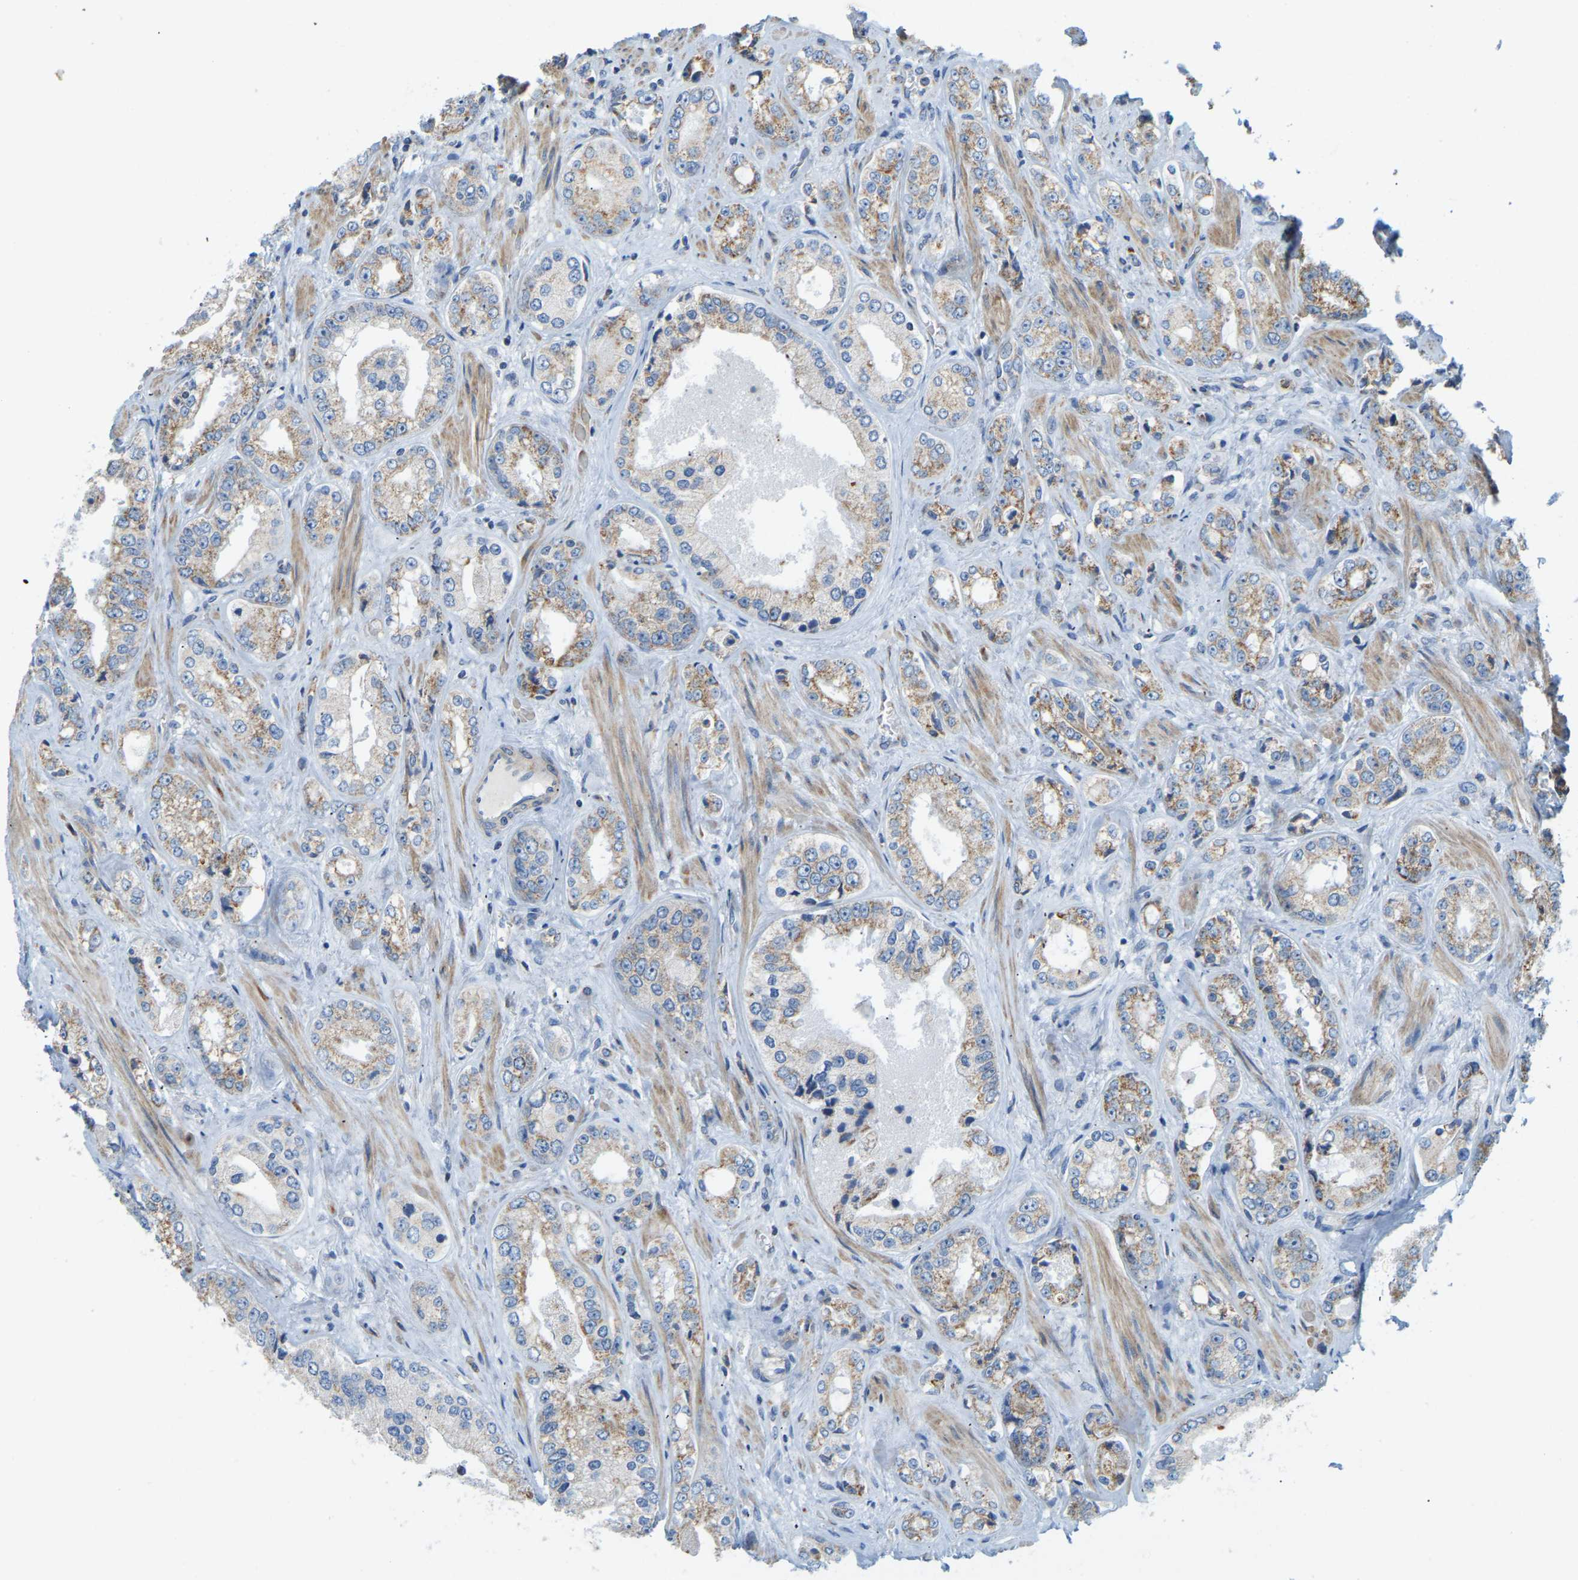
{"staining": {"intensity": "moderate", "quantity": "25%-75%", "location": "cytoplasmic/membranous"}, "tissue": "prostate cancer", "cell_type": "Tumor cells", "image_type": "cancer", "snomed": [{"axis": "morphology", "description": "Adenocarcinoma, High grade"}, {"axis": "topography", "description": "Prostate"}], "caption": "This photomicrograph displays immunohistochemistry staining of adenocarcinoma (high-grade) (prostate), with medium moderate cytoplasmic/membranous expression in about 25%-75% of tumor cells.", "gene": "GDA", "patient": {"sex": "male", "age": 61}}